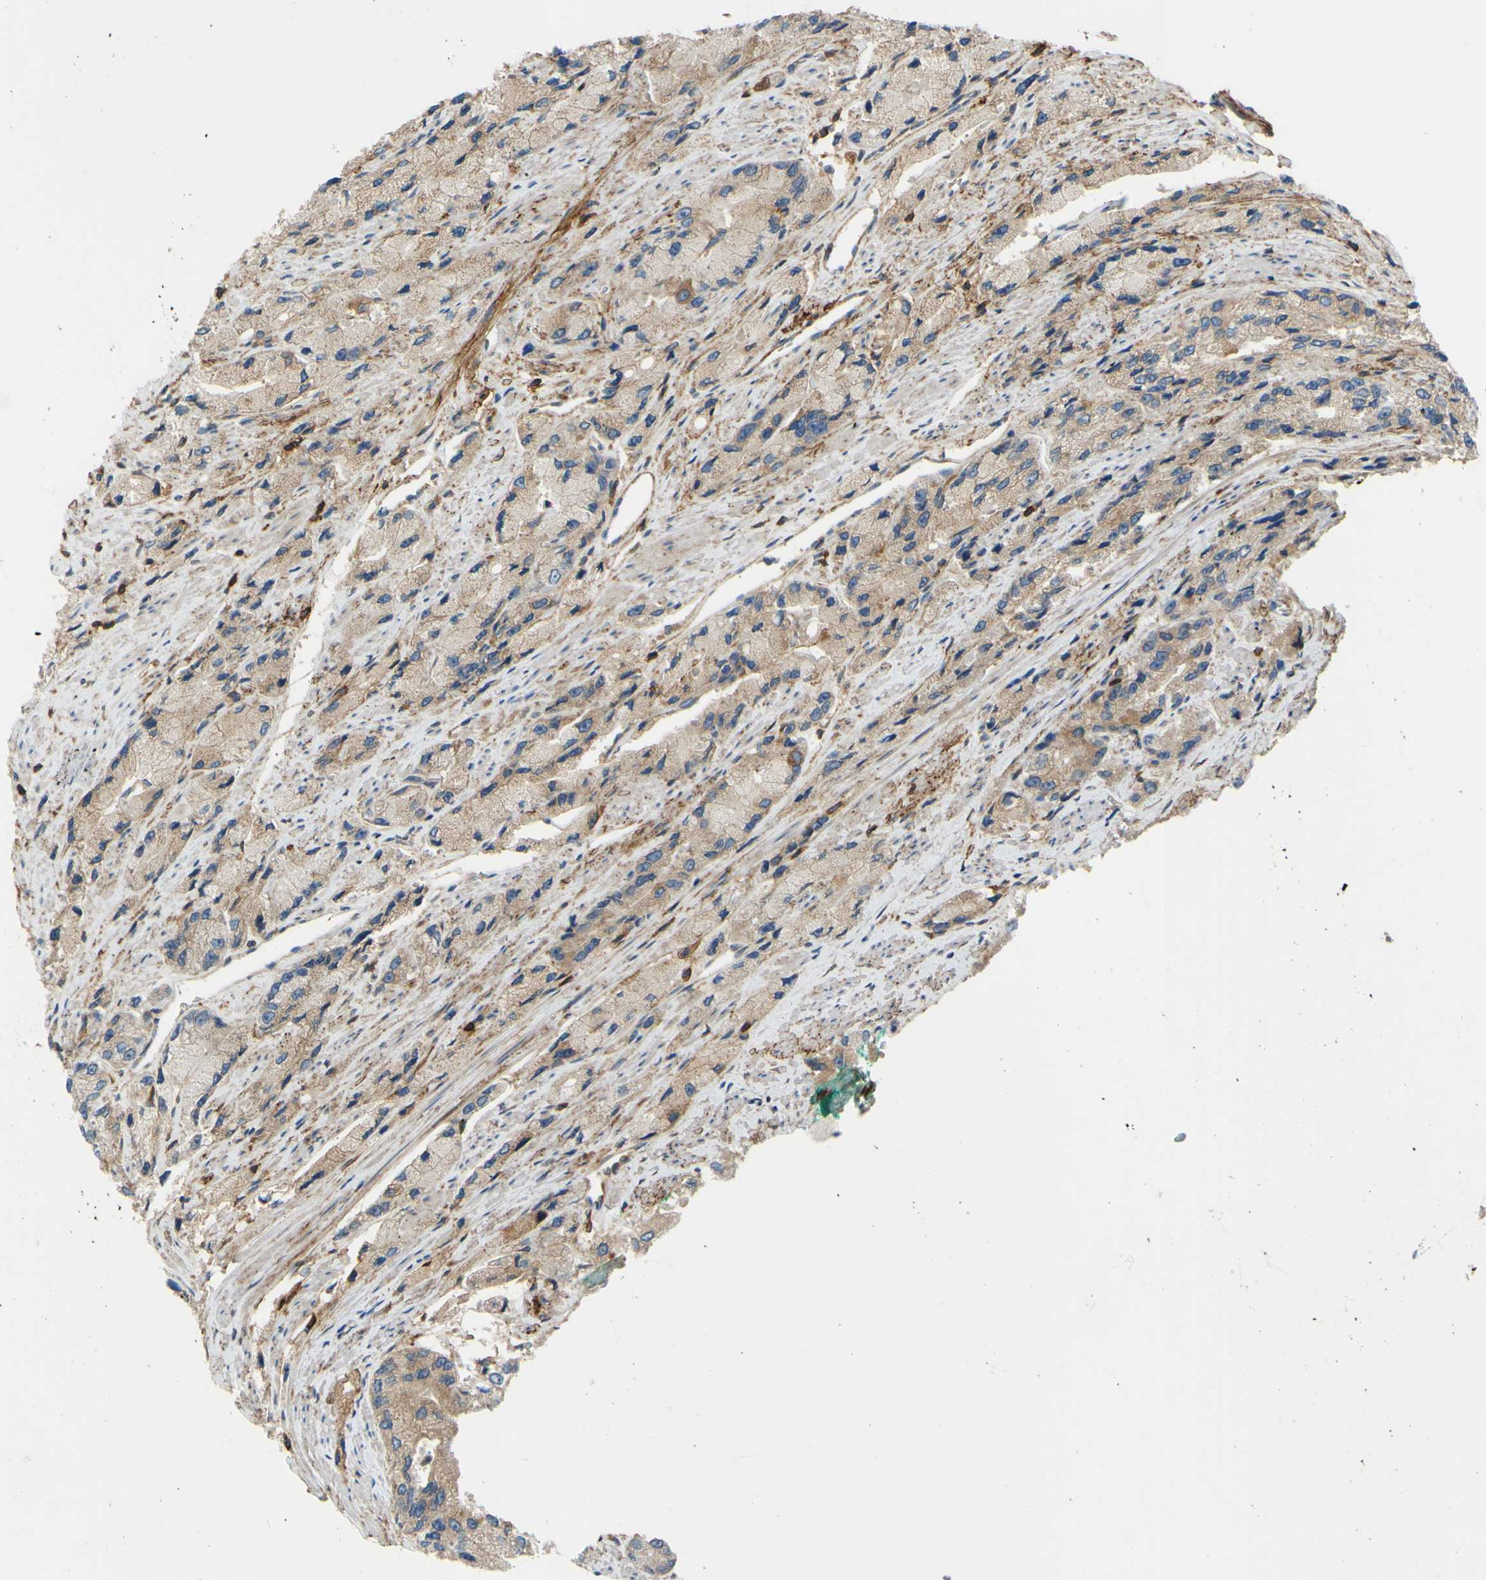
{"staining": {"intensity": "moderate", "quantity": "25%-75%", "location": "cytoplasmic/membranous"}, "tissue": "prostate cancer", "cell_type": "Tumor cells", "image_type": "cancer", "snomed": [{"axis": "morphology", "description": "Adenocarcinoma, High grade"}, {"axis": "topography", "description": "Prostate"}], "caption": "A brown stain labels moderate cytoplasmic/membranous expression of a protein in human adenocarcinoma (high-grade) (prostate) tumor cells.", "gene": "POR", "patient": {"sex": "male", "age": 58}}